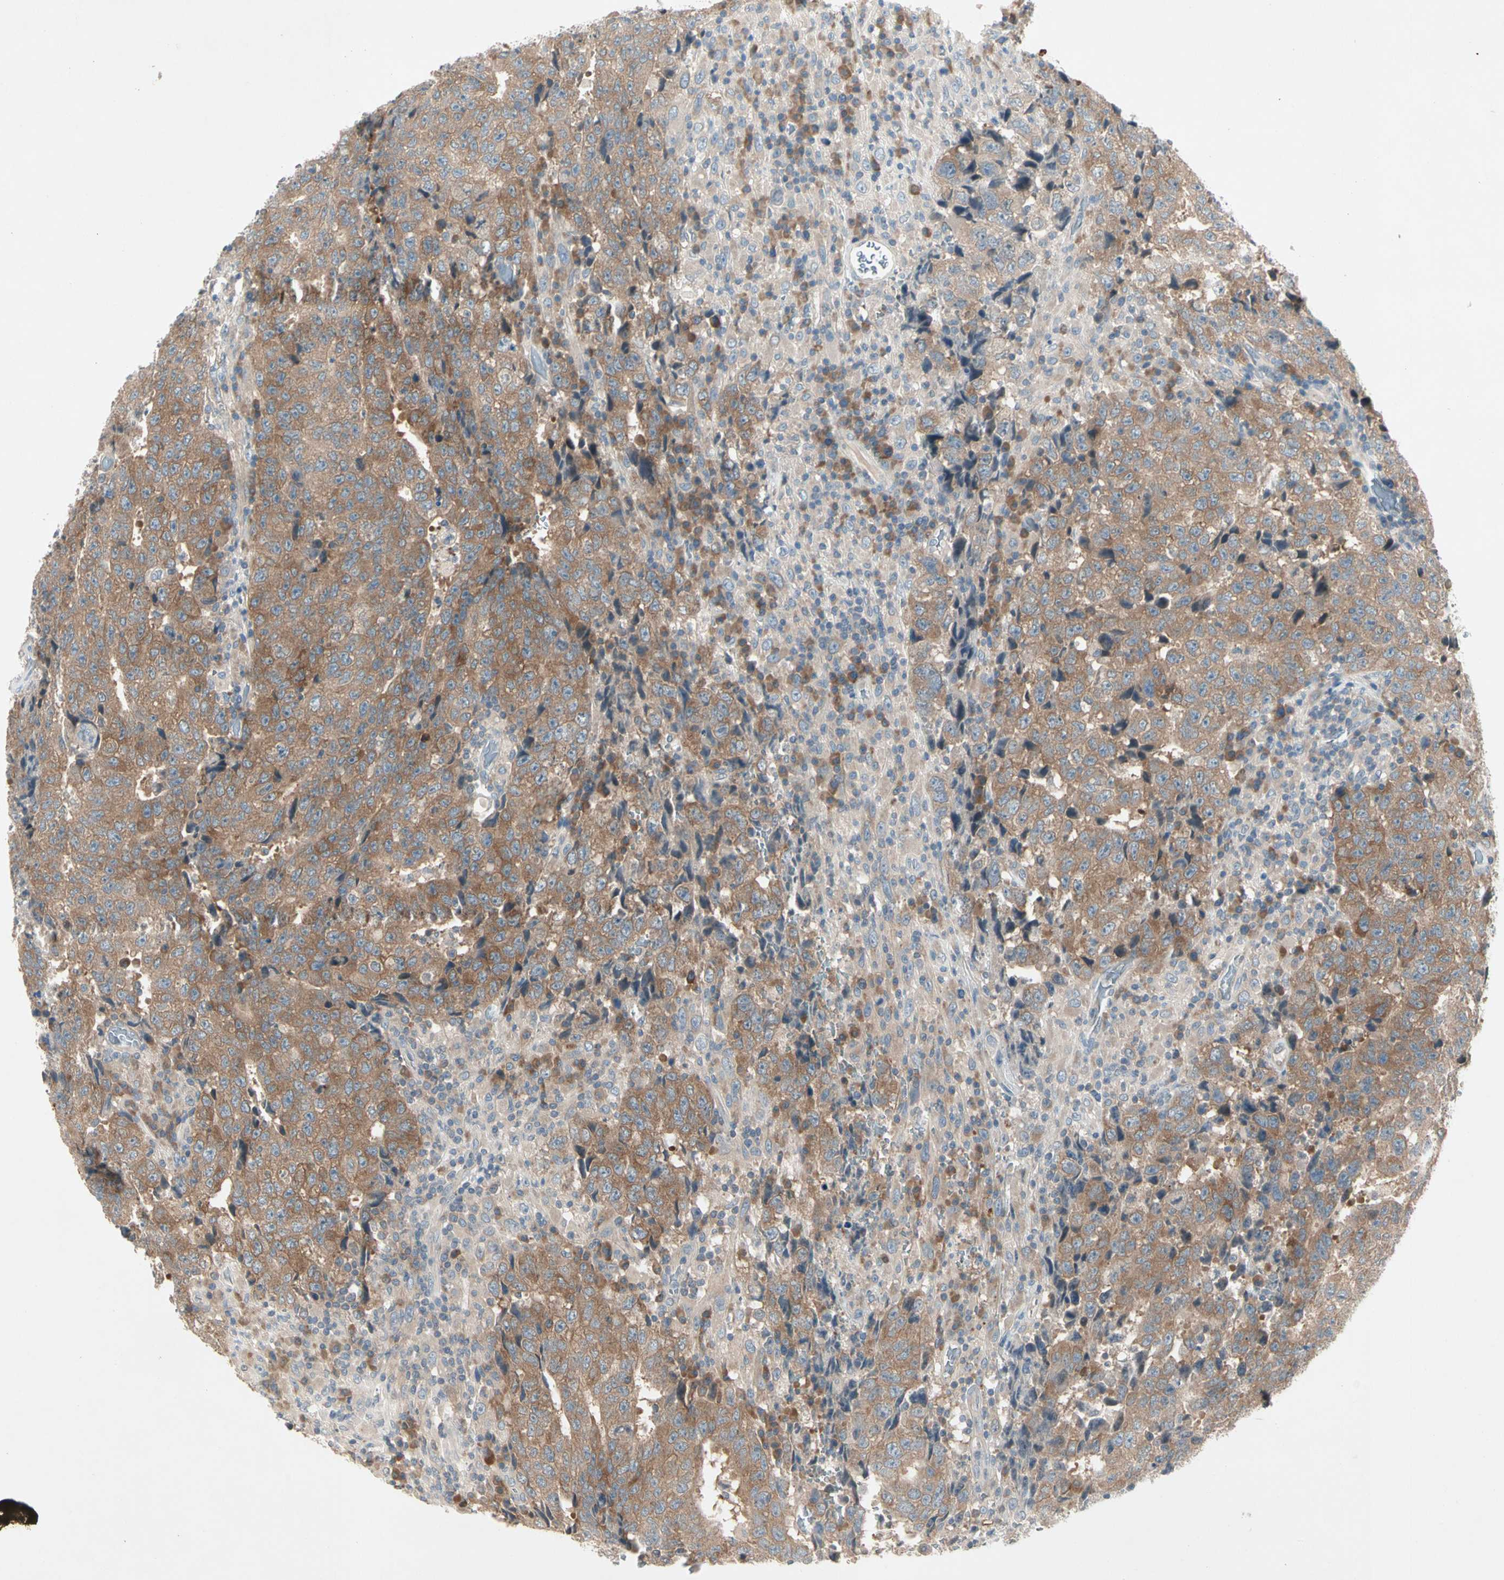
{"staining": {"intensity": "moderate", "quantity": ">75%", "location": "cytoplasmic/membranous"}, "tissue": "testis cancer", "cell_type": "Tumor cells", "image_type": "cancer", "snomed": [{"axis": "morphology", "description": "Necrosis, NOS"}, {"axis": "morphology", "description": "Carcinoma, Embryonal, NOS"}, {"axis": "topography", "description": "Testis"}], "caption": "Testis cancer (embryonal carcinoma) stained for a protein (brown) shows moderate cytoplasmic/membranous positive expression in approximately >75% of tumor cells.", "gene": "IL1R1", "patient": {"sex": "male", "age": 19}}